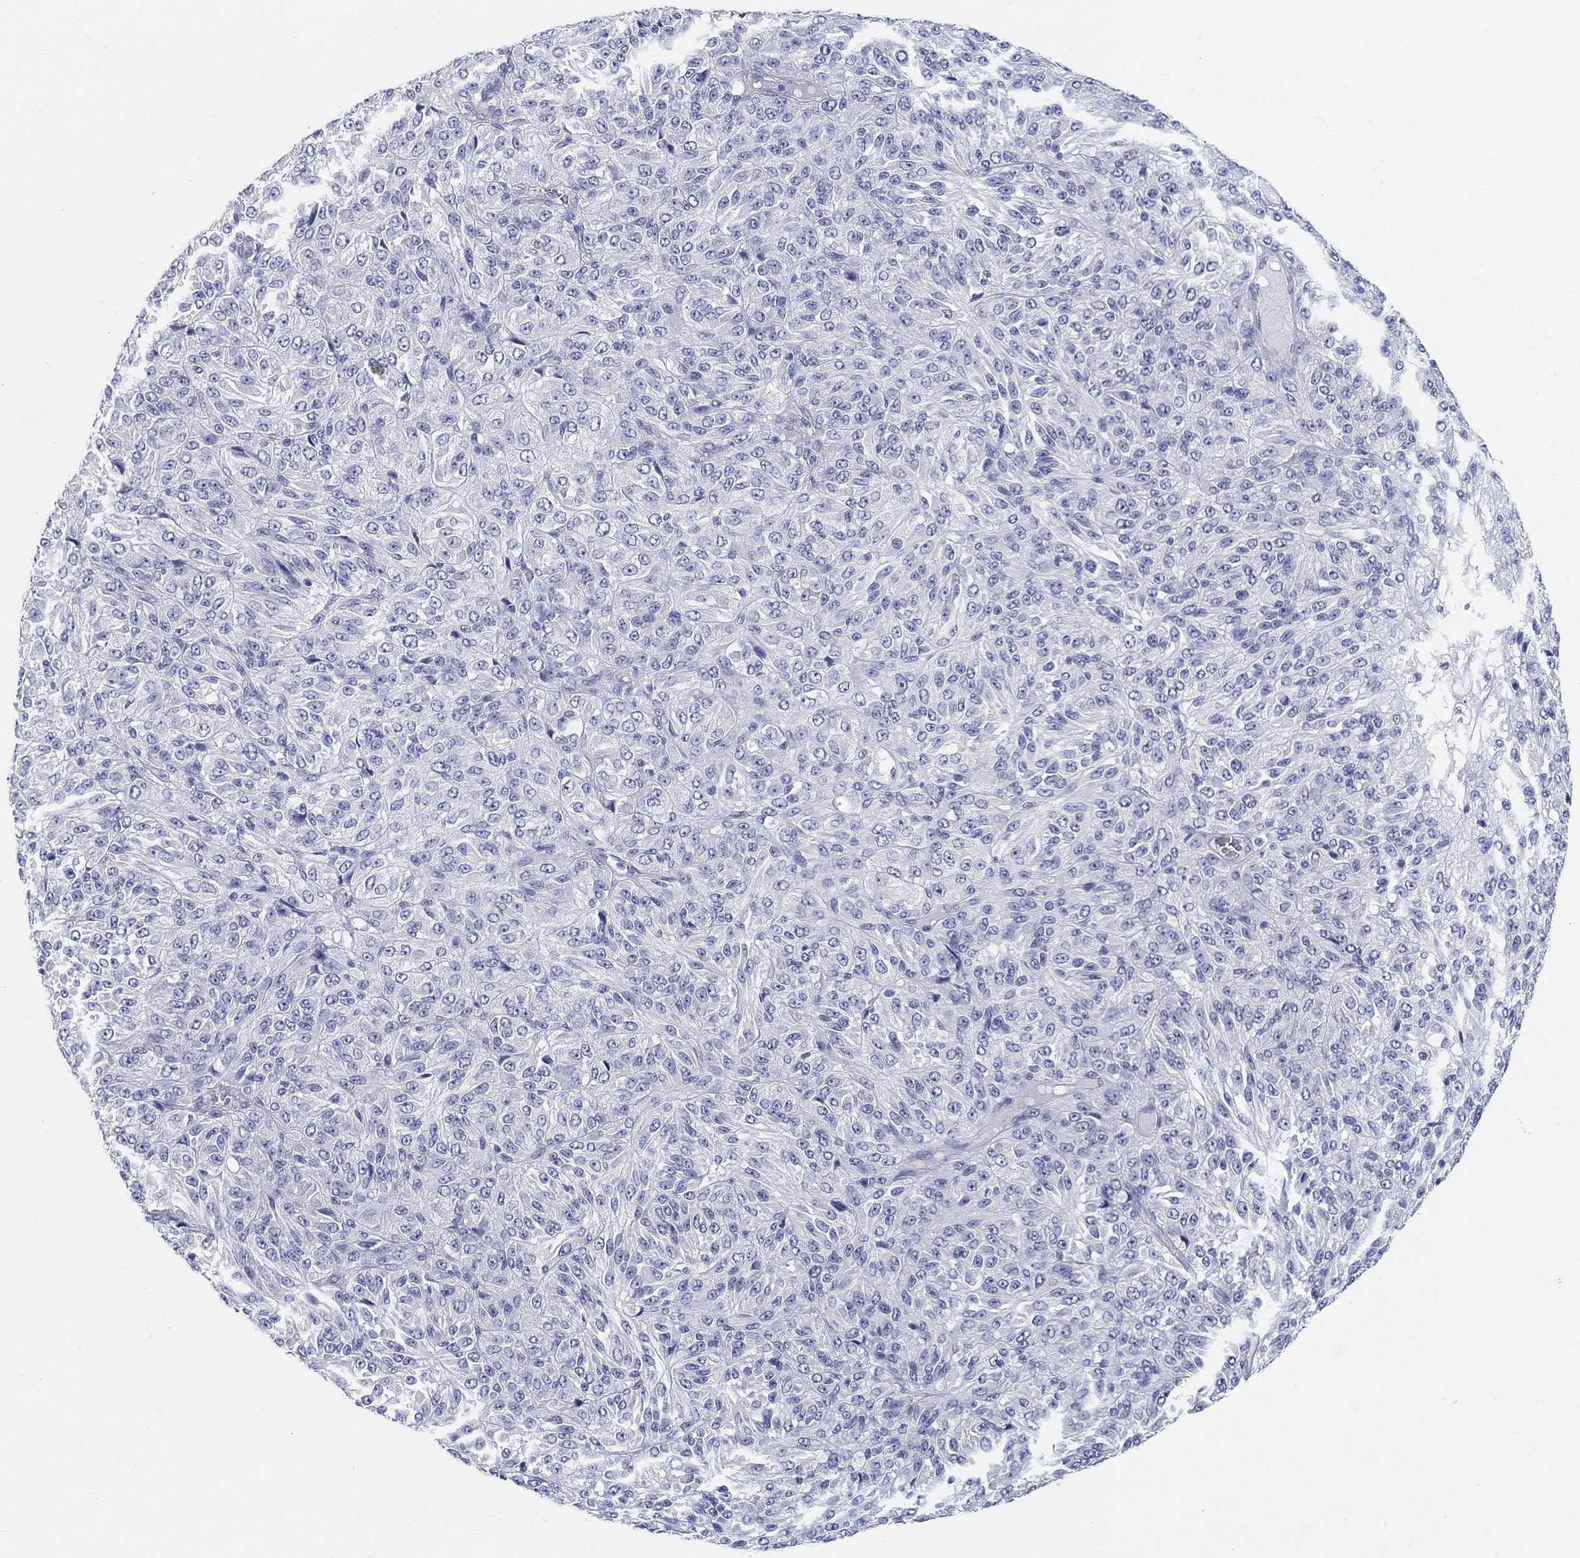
{"staining": {"intensity": "negative", "quantity": "none", "location": "none"}, "tissue": "melanoma", "cell_type": "Tumor cells", "image_type": "cancer", "snomed": [{"axis": "morphology", "description": "Malignant melanoma, Metastatic site"}, {"axis": "topography", "description": "Brain"}], "caption": "Immunohistochemistry photomicrograph of melanoma stained for a protein (brown), which exhibits no expression in tumor cells. The staining is performed using DAB (3,3'-diaminobenzidine) brown chromogen with nuclei counter-stained in using hematoxylin.", "gene": "CRYGD", "patient": {"sex": "female", "age": 56}}